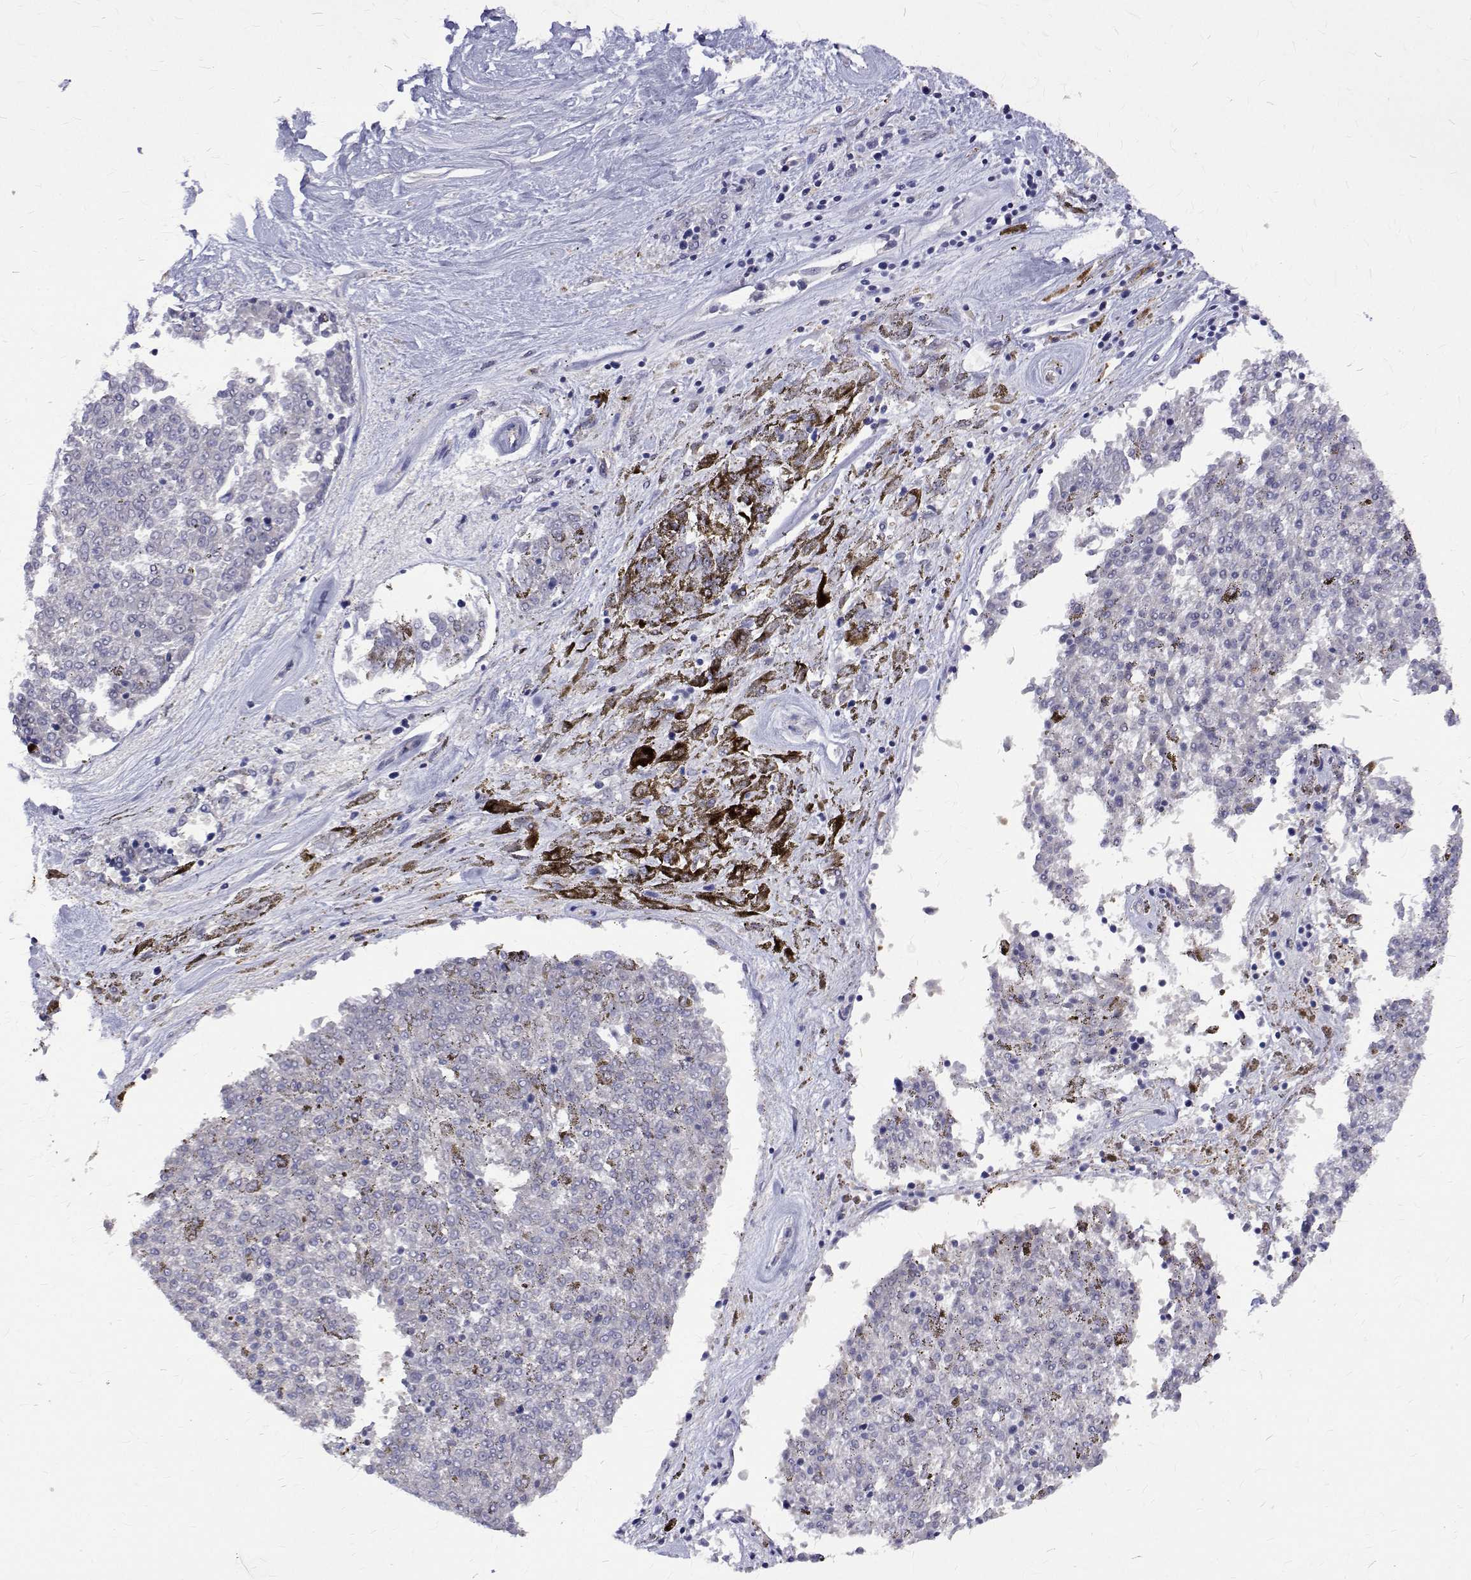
{"staining": {"intensity": "negative", "quantity": "none", "location": "none"}, "tissue": "melanoma", "cell_type": "Tumor cells", "image_type": "cancer", "snomed": [{"axis": "morphology", "description": "Malignant melanoma, NOS"}, {"axis": "topography", "description": "Skin"}], "caption": "This histopathology image is of melanoma stained with IHC to label a protein in brown with the nuclei are counter-stained blue. There is no positivity in tumor cells.", "gene": "PADI1", "patient": {"sex": "female", "age": 72}}